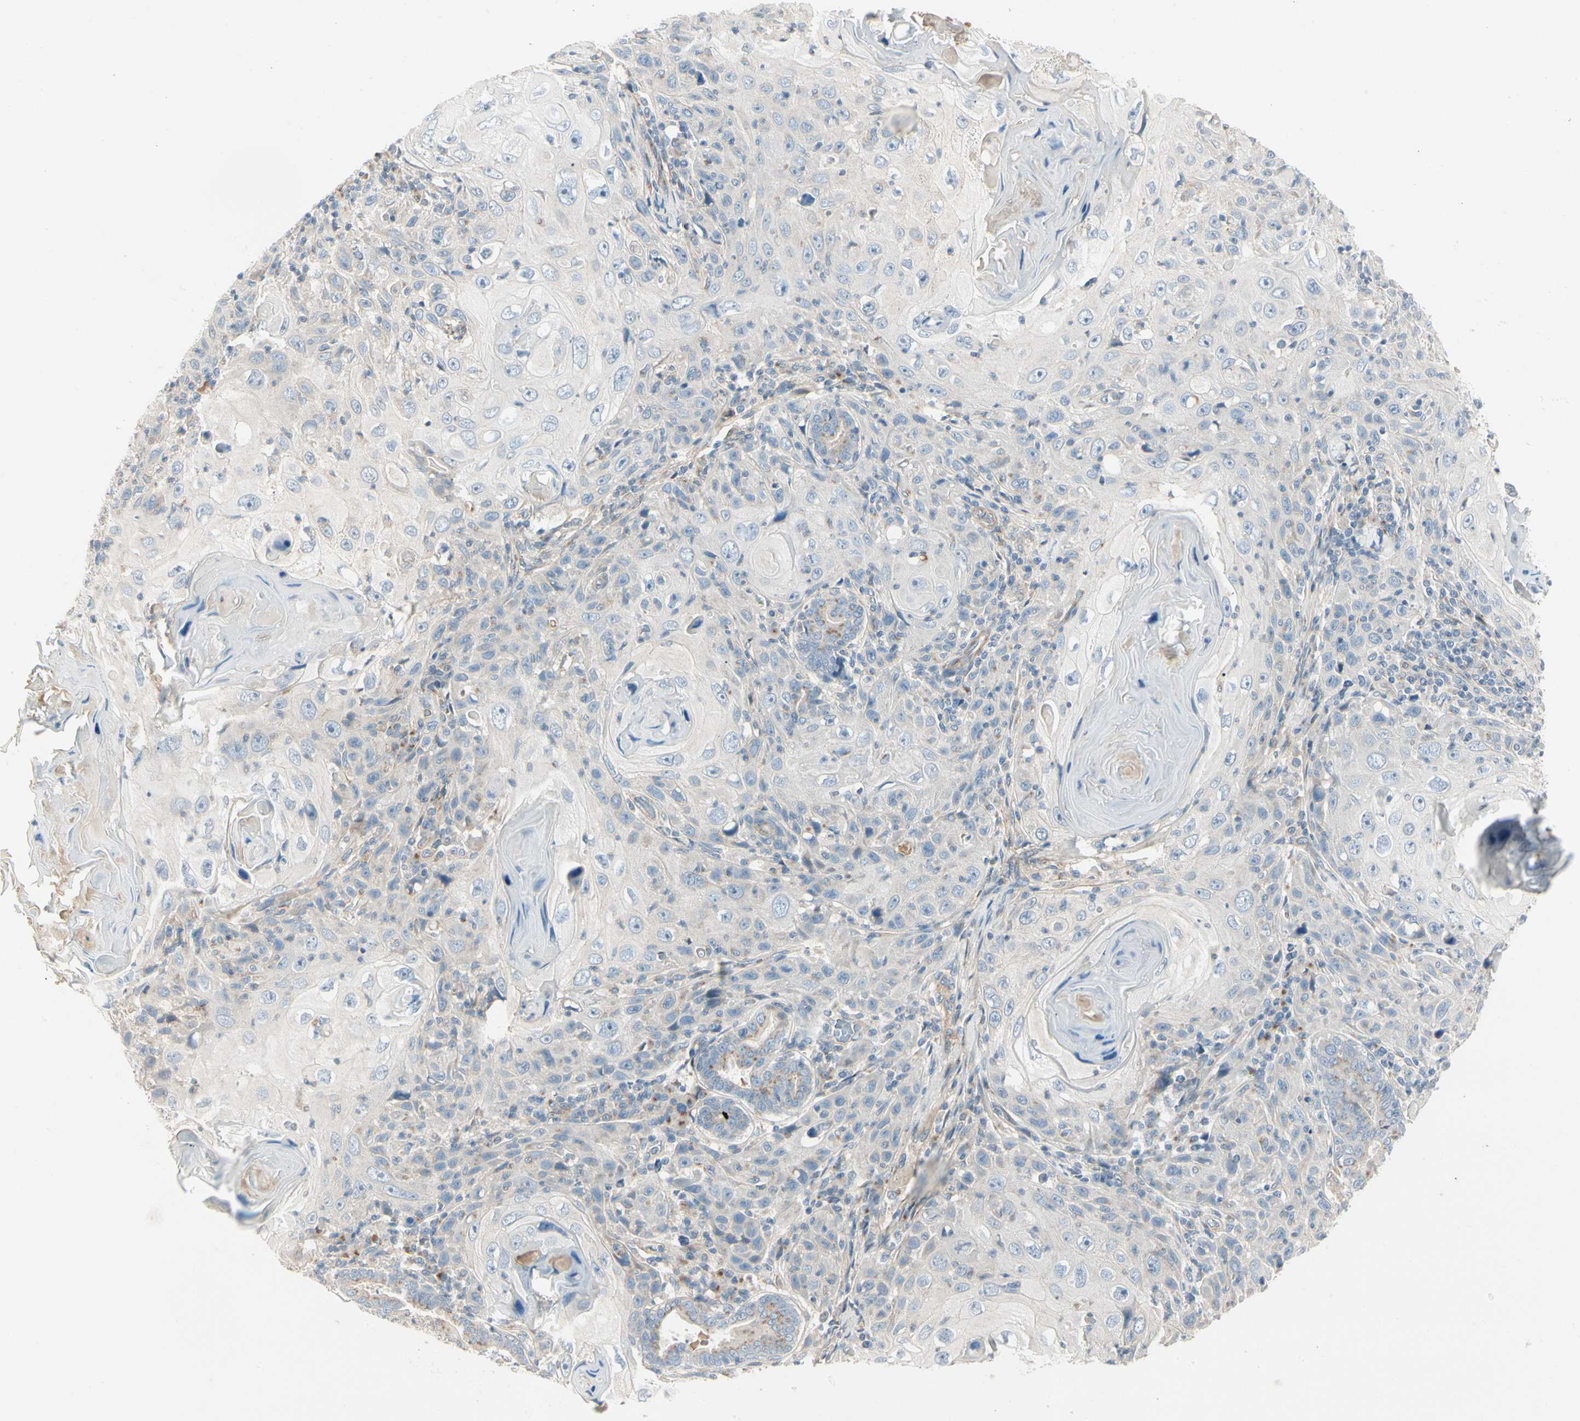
{"staining": {"intensity": "negative", "quantity": "none", "location": "none"}, "tissue": "skin cancer", "cell_type": "Tumor cells", "image_type": "cancer", "snomed": [{"axis": "morphology", "description": "Squamous cell carcinoma, NOS"}, {"axis": "topography", "description": "Skin"}], "caption": "Immunohistochemistry (IHC) of squamous cell carcinoma (skin) exhibits no expression in tumor cells.", "gene": "ABCA3", "patient": {"sex": "female", "age": 88}}